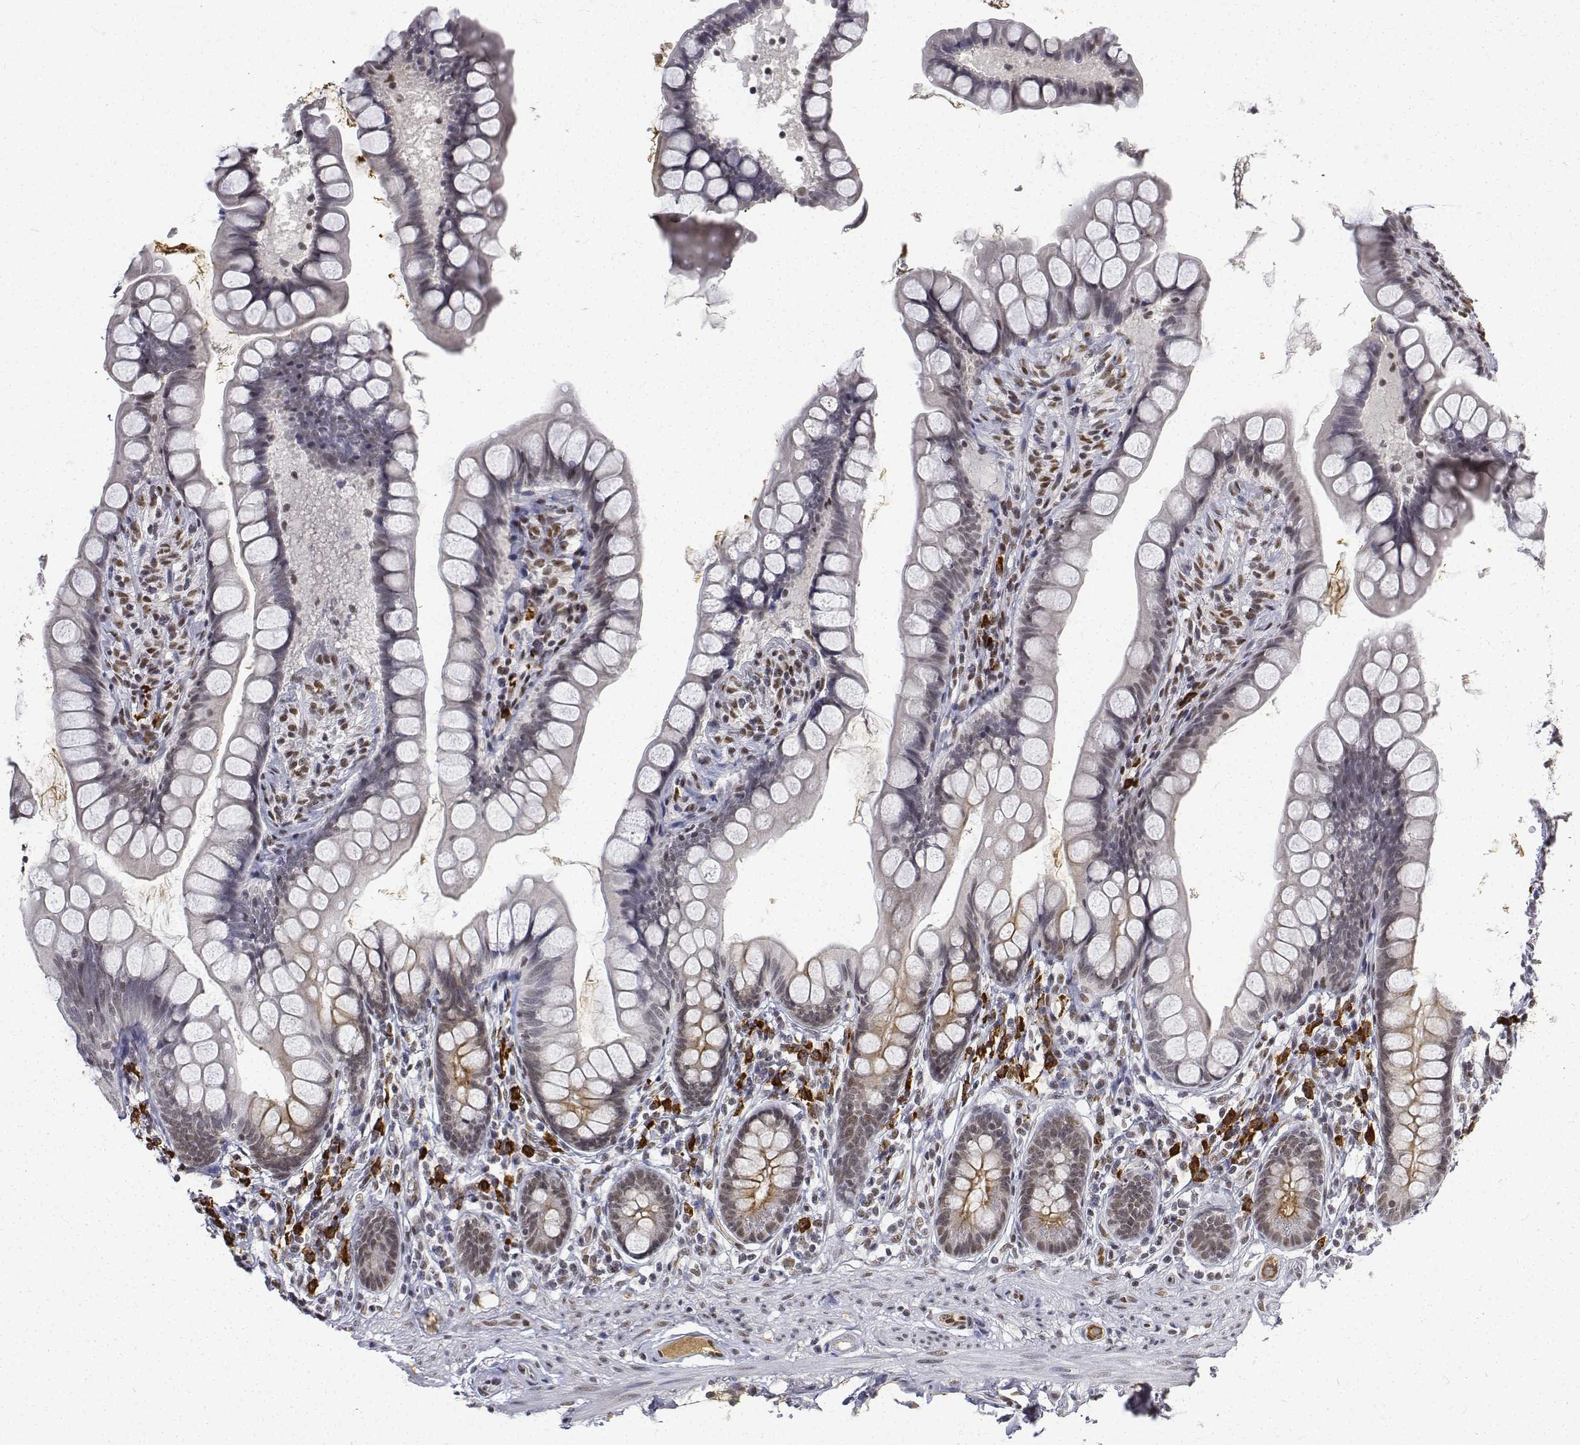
{"staining": {"intensity": "moderate", "quantity": "25%-75%", "location": "nuclear"}, "tissue": "small intestine", "cell_type": "Glandular cells", "image_type": "normal", "snomed": [{"axis": "morphology", "description": "Normal tissue, NOS"}, {"axis": "topography", "description": "Small intestine"}], "caption": "Glandular cells reveal moderate nuclear expression in approximately 25%-75% of cells in unremarkable small intestine. (DAB (3,3'-diaminobenzidine) IHC with brightfield microscopy, high magnification).", "gene": "ATRX", "patient": {"sex": "male", "age": 70}}